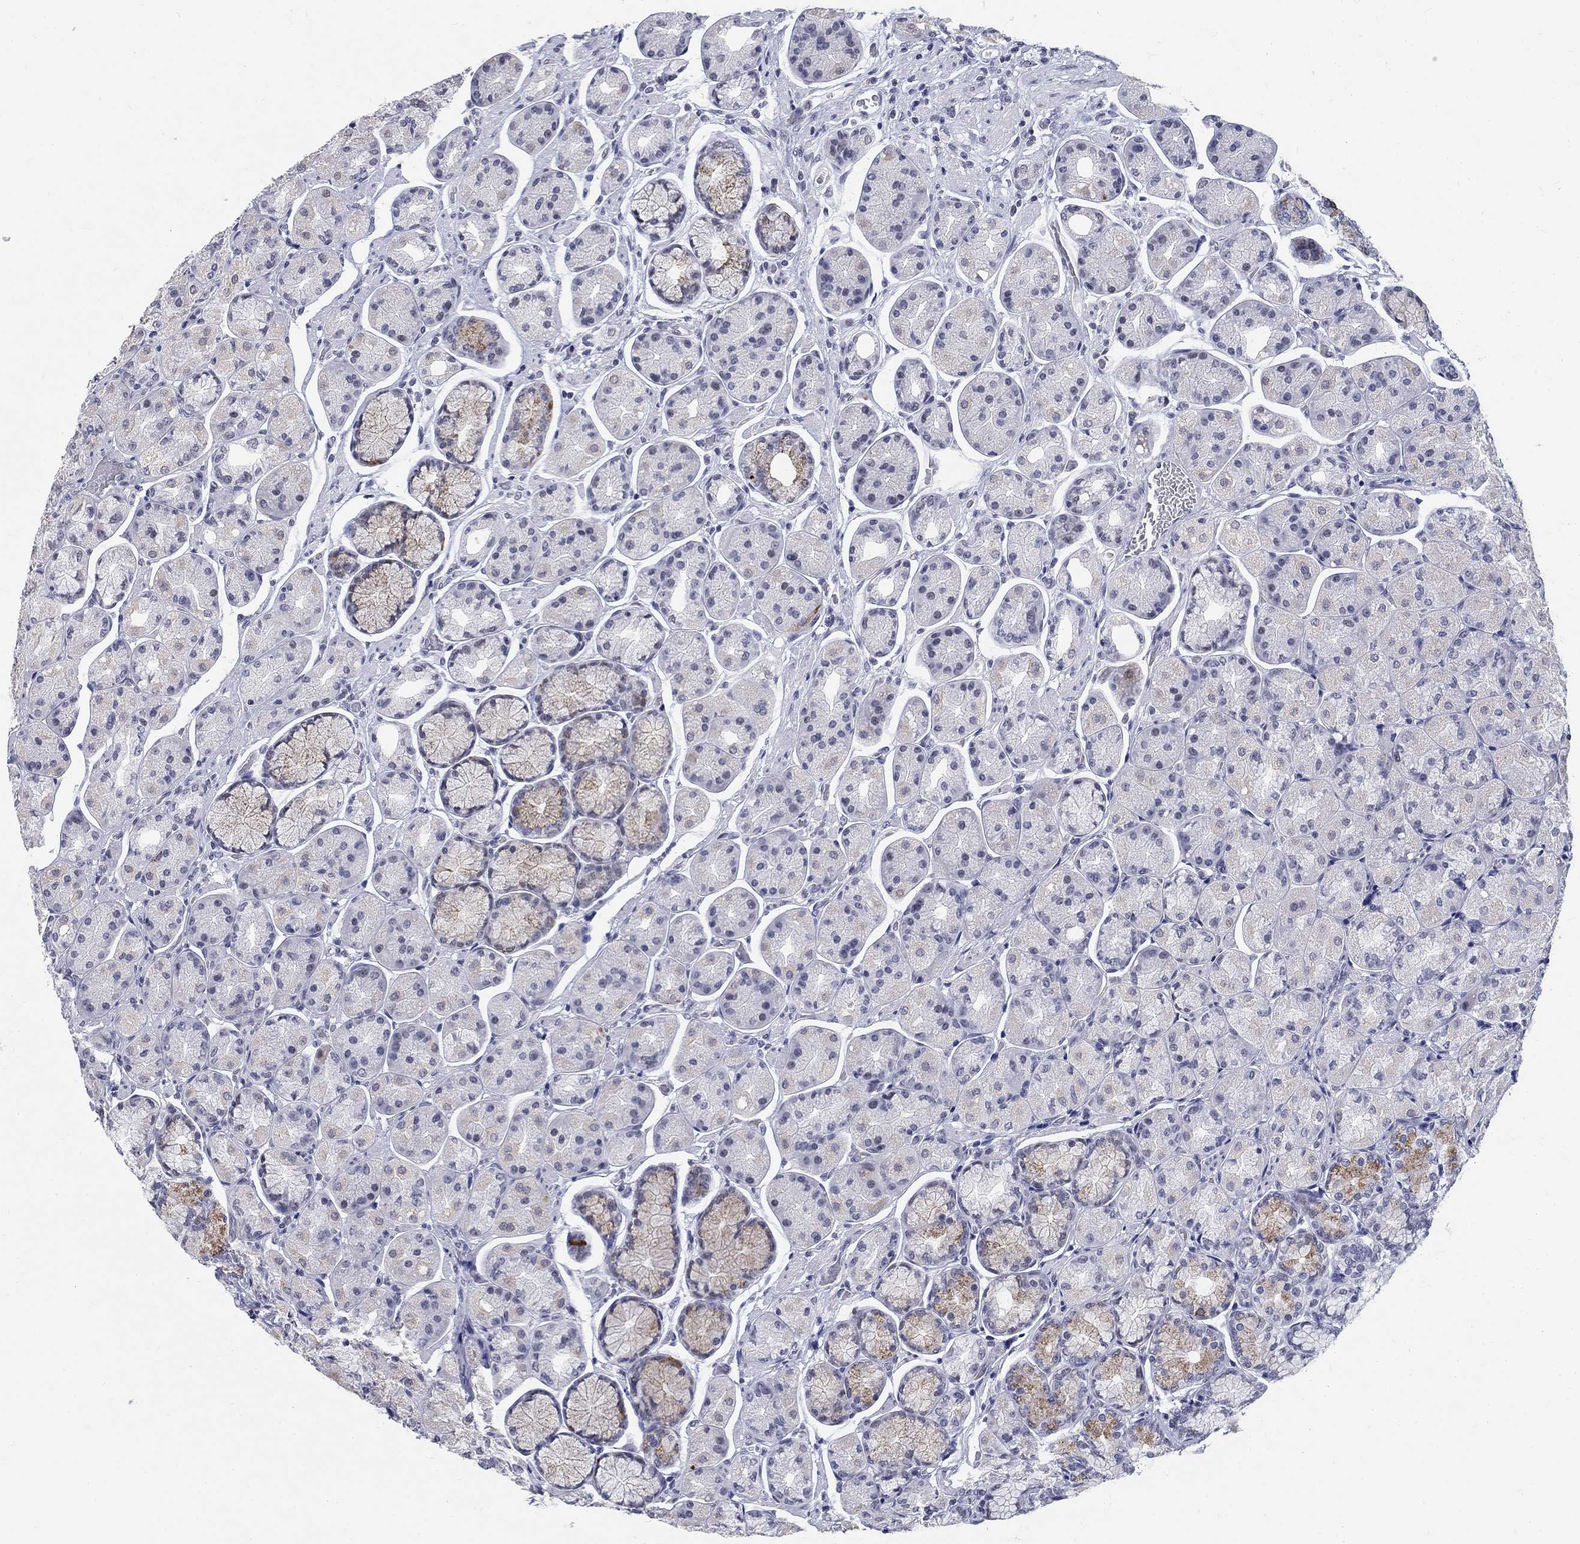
{"staining": {"intensity": "weak", "quantity": "<25%", "location": "cytoplasmic/membranous"}, "tissue": "stomach", "cell_type": "Glandular cells", "image_type": "normal", "snomed": [{"axis": "morphology", "description": "Normal tissue, NOS"}, {"axis": "morphology", "description": "Adenocarcinoma, NOS"}, {"axis": "morphology", "description": "Adenocarcinoma, High grade"}, {"axis": "topography", "description": "Stomach, upper"}, {"axis": "topography", "description": "Stomach"}], "caption": "Immunohistochemistry histopathology image of benign stomach: human stomach stained with DAB (3,3'-diaminobenzidine) demonstrates no significant protein expression in glandular cells.", "gene": "BHLHE22", "patient": {"sex": "female", "age": 65}}